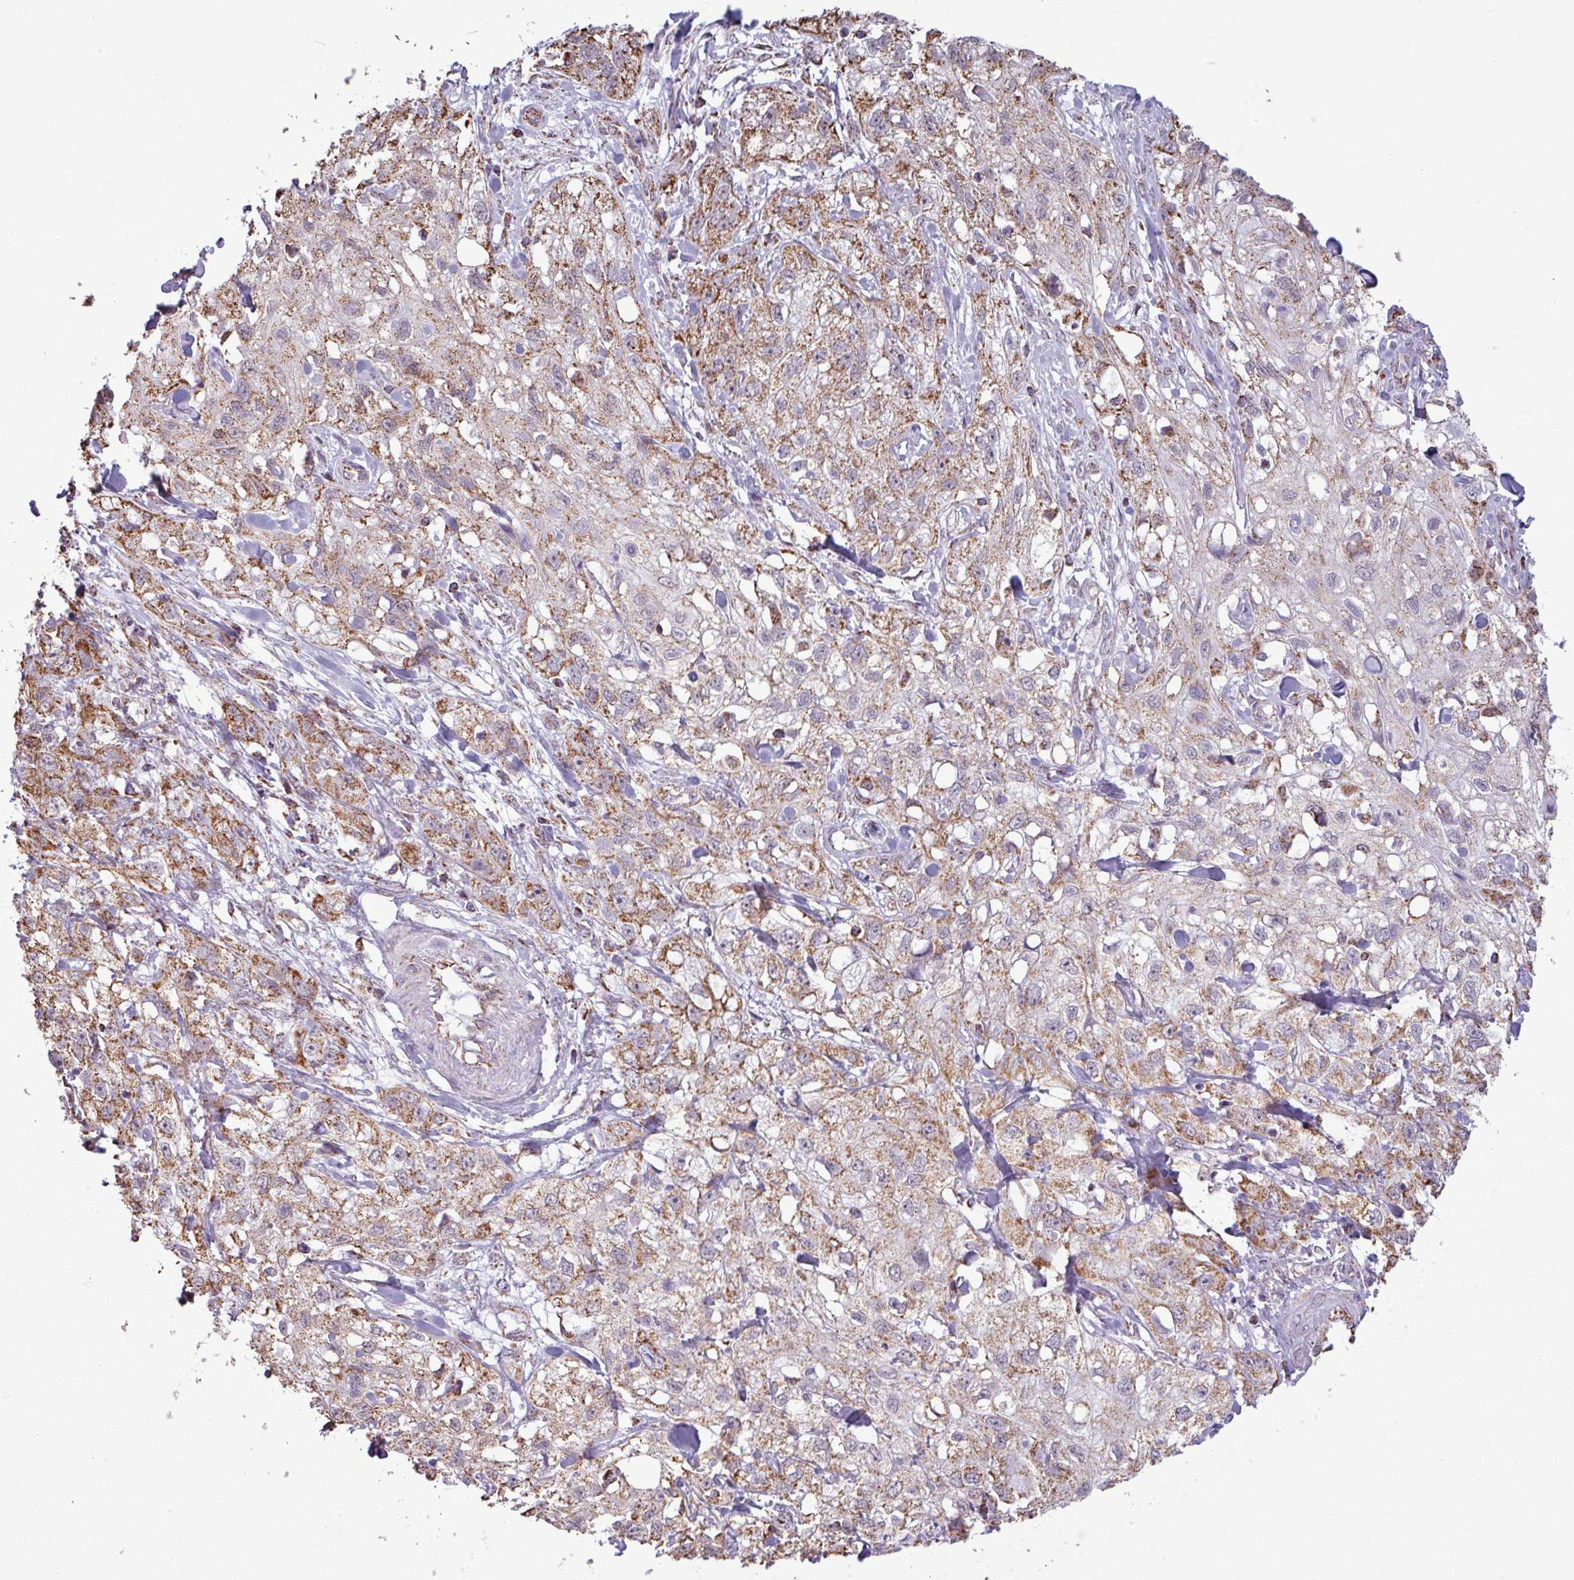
{"staining": {"intensity": "moderate", "quantity": ">75%", "location": "cytoplasmic/membranous"}, "tissue": "skin cancer", "cell_type": "Tumor cells", "image_type": "cancer", "snomed": [{"axis": "morphology", "description": "Squamous cell carcinoma, NOS"}, {"axis": "topography", "description": "Skin"}, {"axis": "topography", "description": "Vulva"}], "caption": "Moderate cytoplasmic/membranous staining for a protein is seen in about >75% of tumor cells of squamous cell carcinoma (skin) using immunohistochemistry.", "gene": "ALG8", "patient": {"sex": "female", "age": 86}}